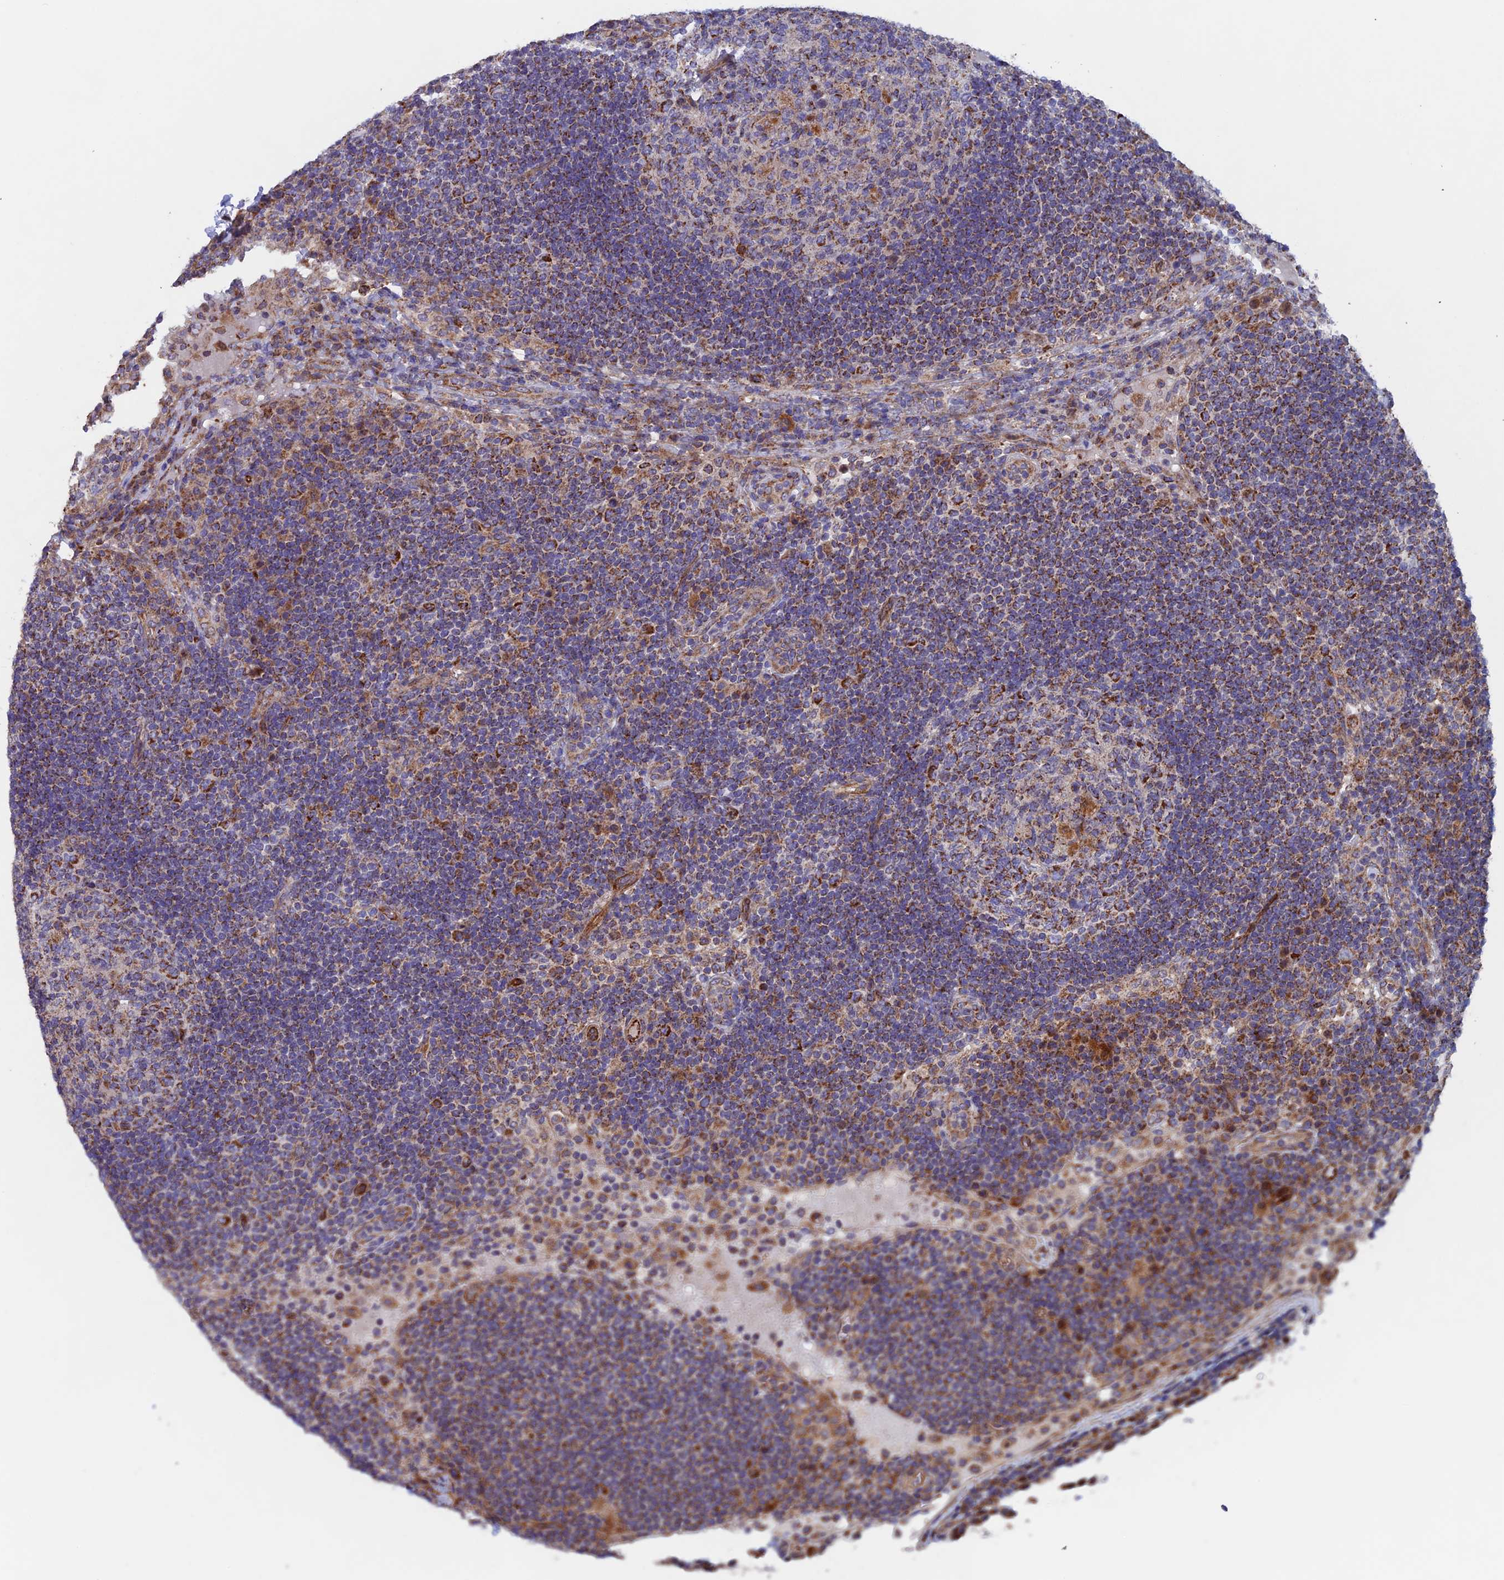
{"staining": {"intensity": "moderate", "quantity": "25%-75%", "location": "cytoplasmic/membranous"}, "tissue": "lymph node", "cell_type": "Germinal center cells", "image_type": "normal", "snomed": [{"axis": "morphology", "description": "Normal tissue, NOS"}, {"axis": "topography", "description": "Lymph node"}], "caption": "This is a histology image of immunohistochemistry staining of normal lymph node, which shows moderate expression in the cytoplasmic/membranous of germinal center cells.", "gene": "MRPL1", "patient": {"sex": "female", "age": 53}}